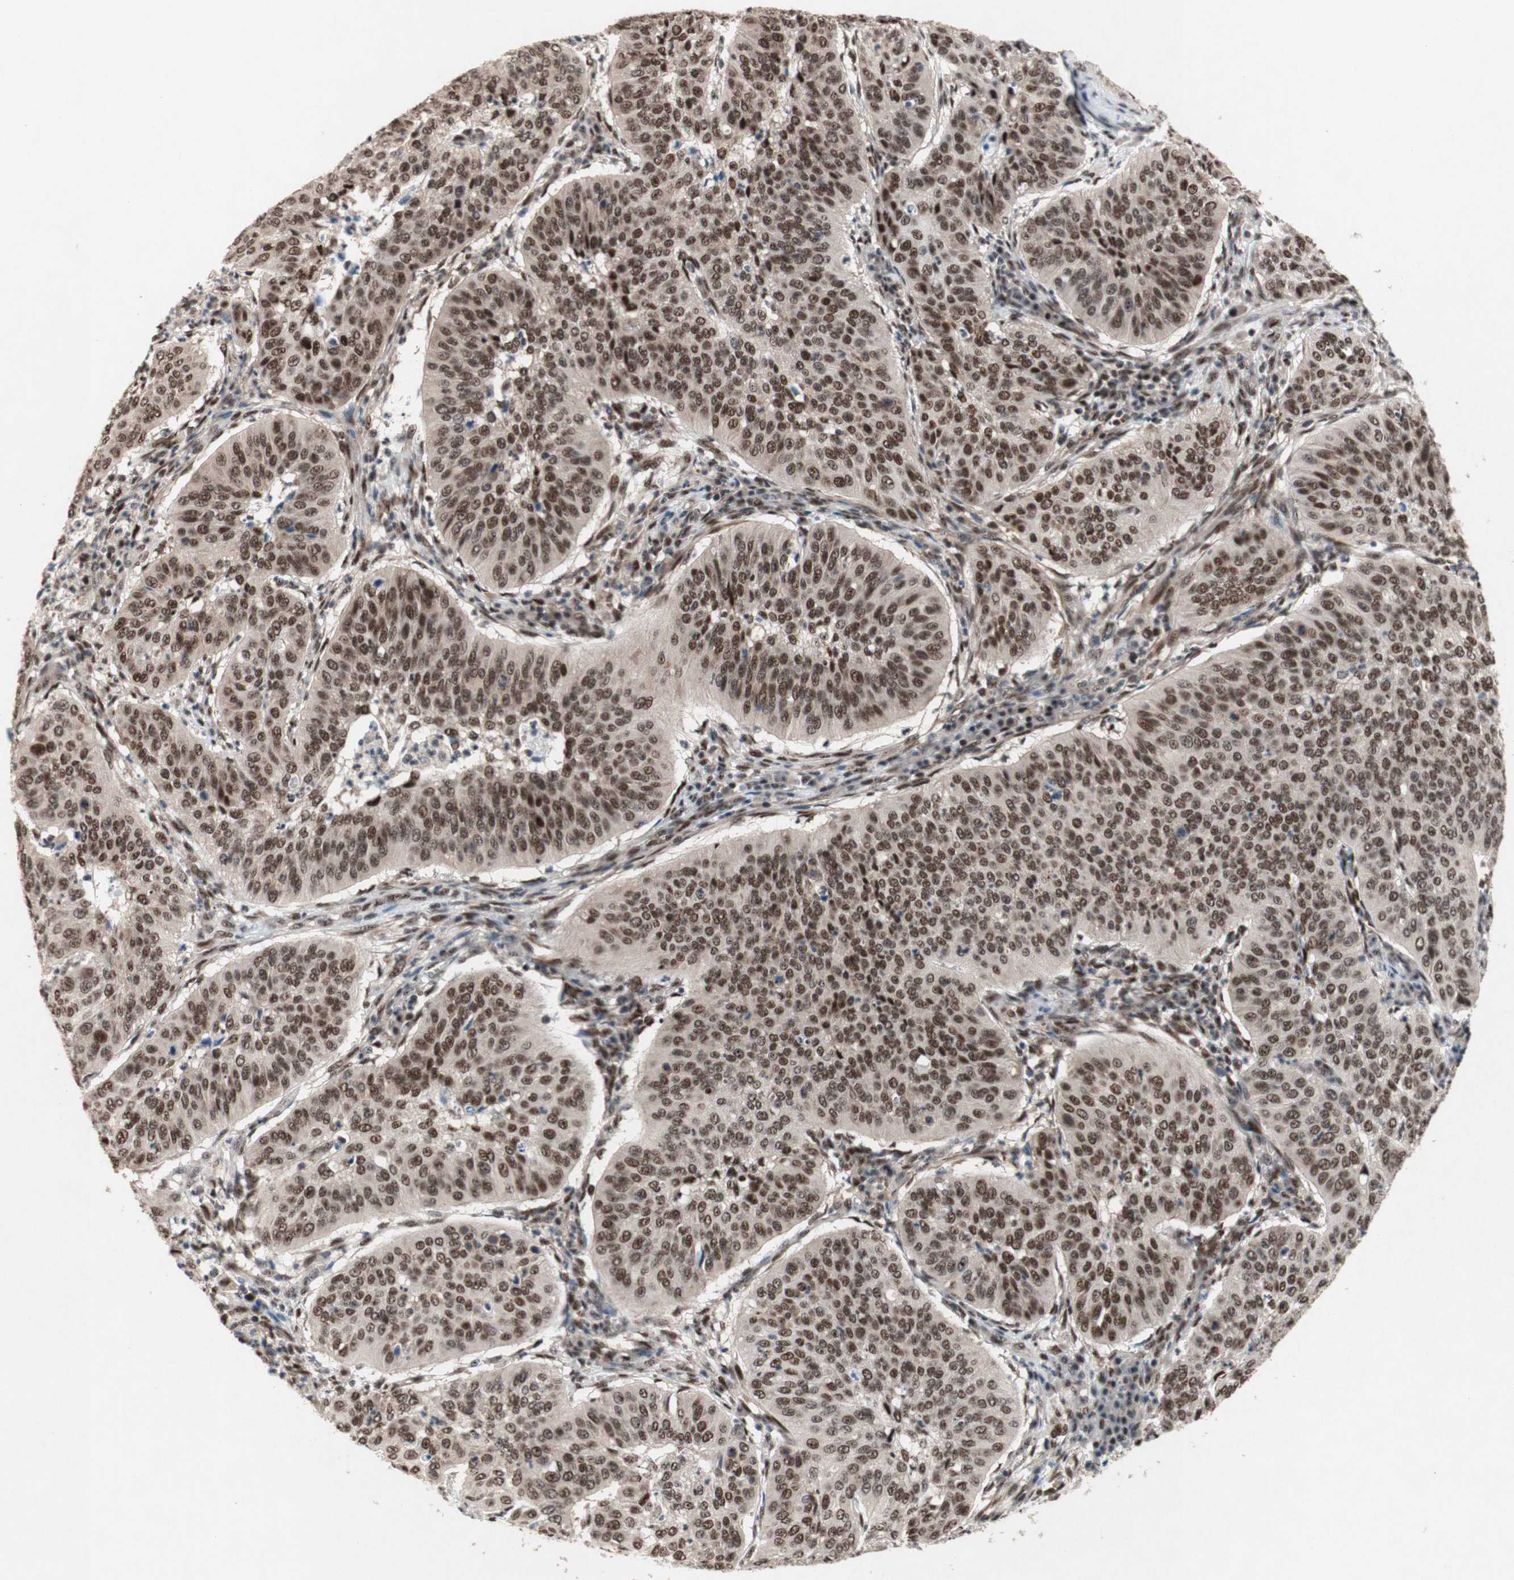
{"staining": {"intensity": "moderate", "quantity": ">75%", "location": "nuclear"}, "tissue": "cervical cancer", "cell_type": "Tumor cells", "image_type": "cancer", "snomed": [{"axis": "morphology", "description": "Normal tissue, NOS"}, {"axis": "morphology", "description": "Squamous cell carcinoma, NOS"}, {"axis": "topography", "description": "Cervix"}], "caption": "The micrograph reveals a brown stain indicating the presence of a protein in the nuclear of tumor cells in squamous cell carcinoma (cervical).", "gene": "TLE1", "patient": {"sex": "female", "age": 39}}